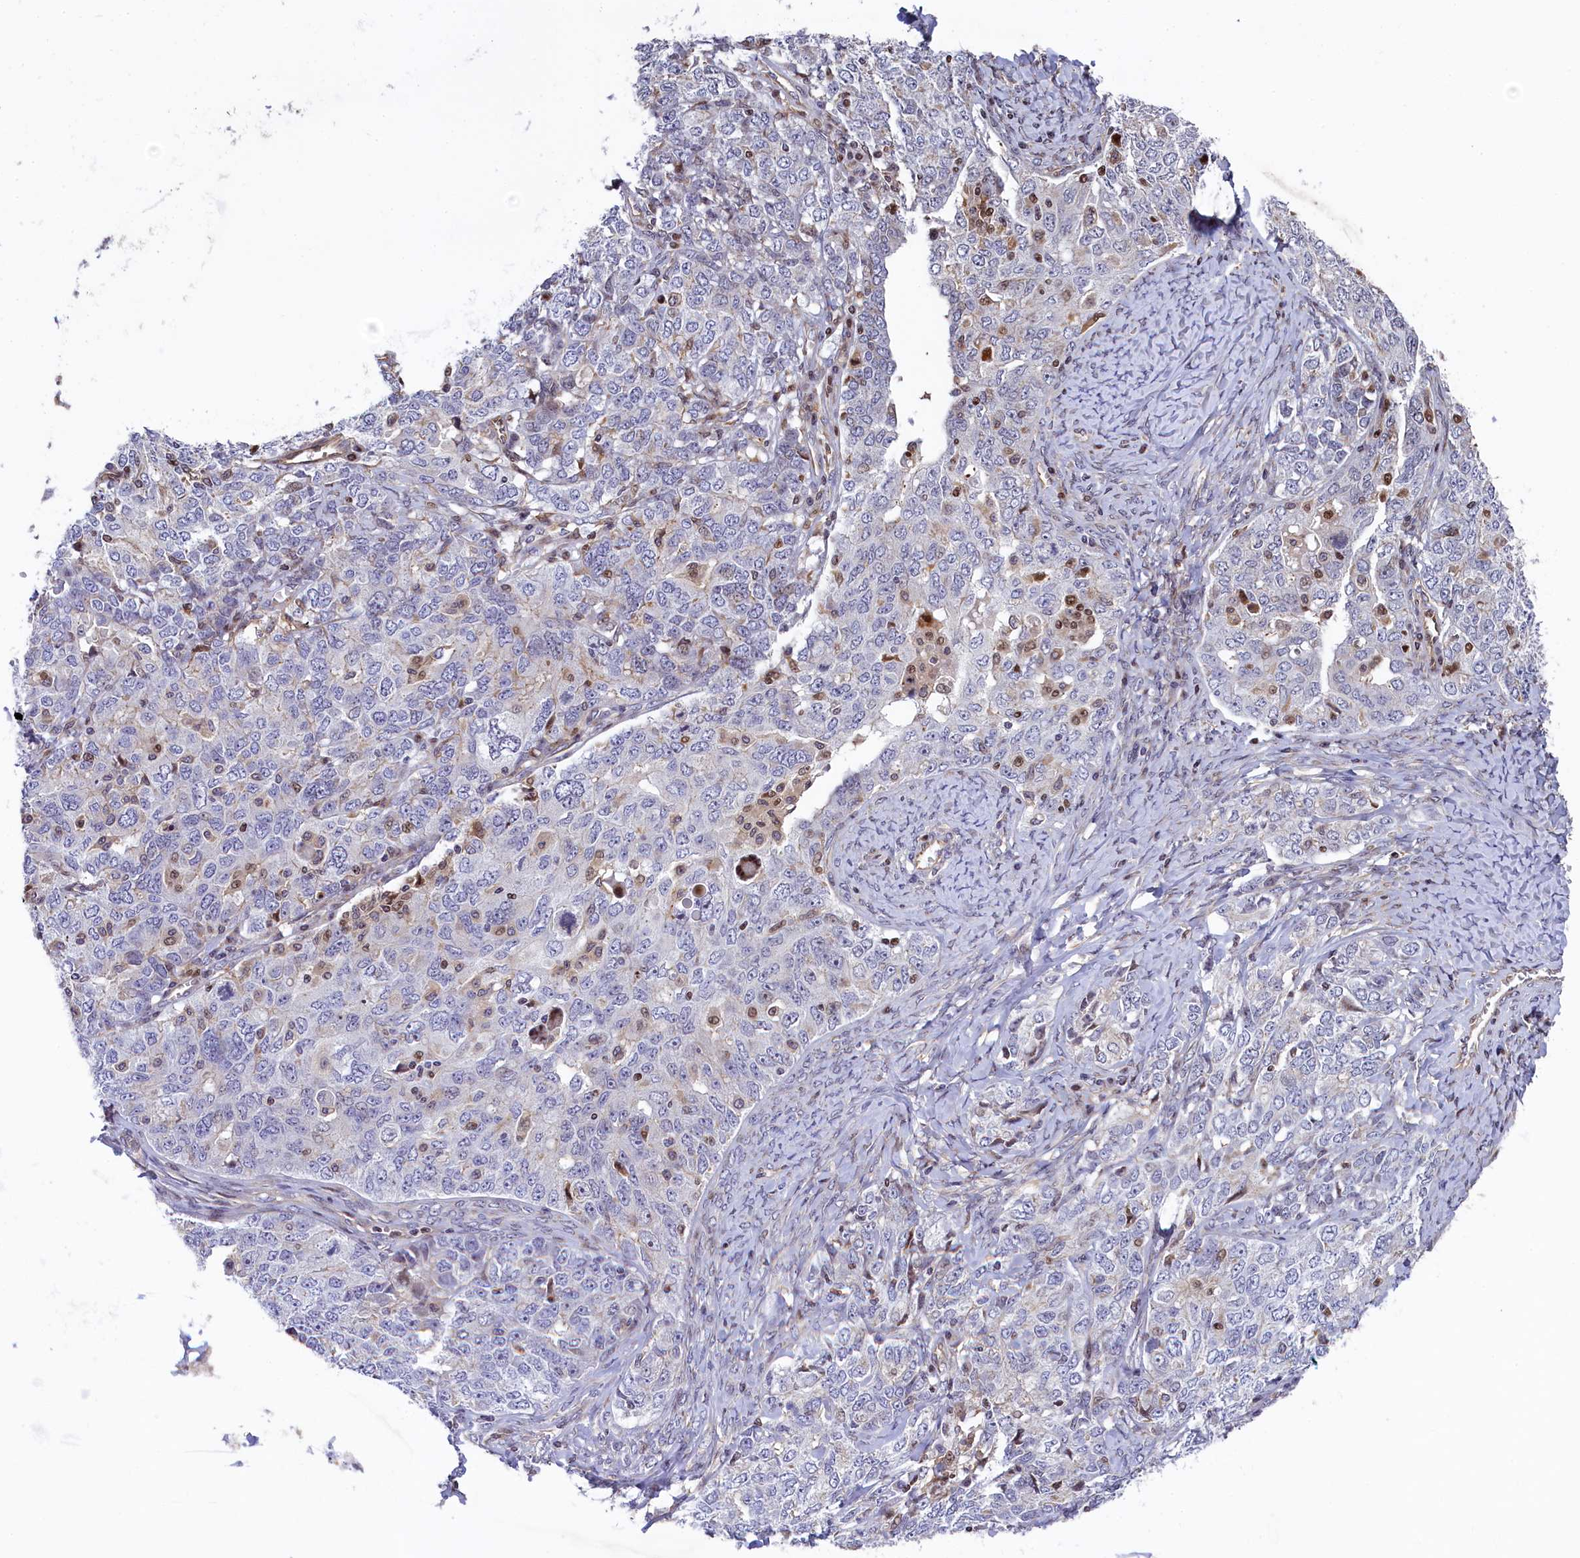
{"staining": {"intensity": "negative", "quantity": "none", "location": "none"}, "tissue": "ovarian cancer", "cell_type": "Tumor cells", "image_type": "cancer", "snomed": [{"axis": "morphology", "description": "Carcinoma, endometroid"}, {"axis": "topography", "description": "Ovary"}], "caption": "Immunohistochemistry (IHC) micrograph of neoplastic tissue: endometroid carcinoma (ovarian) stained with DAB reveals no significant protein expression in tumor cells.", "gene": "TGDS", "patient": {"sex": "female", "age": 62}}